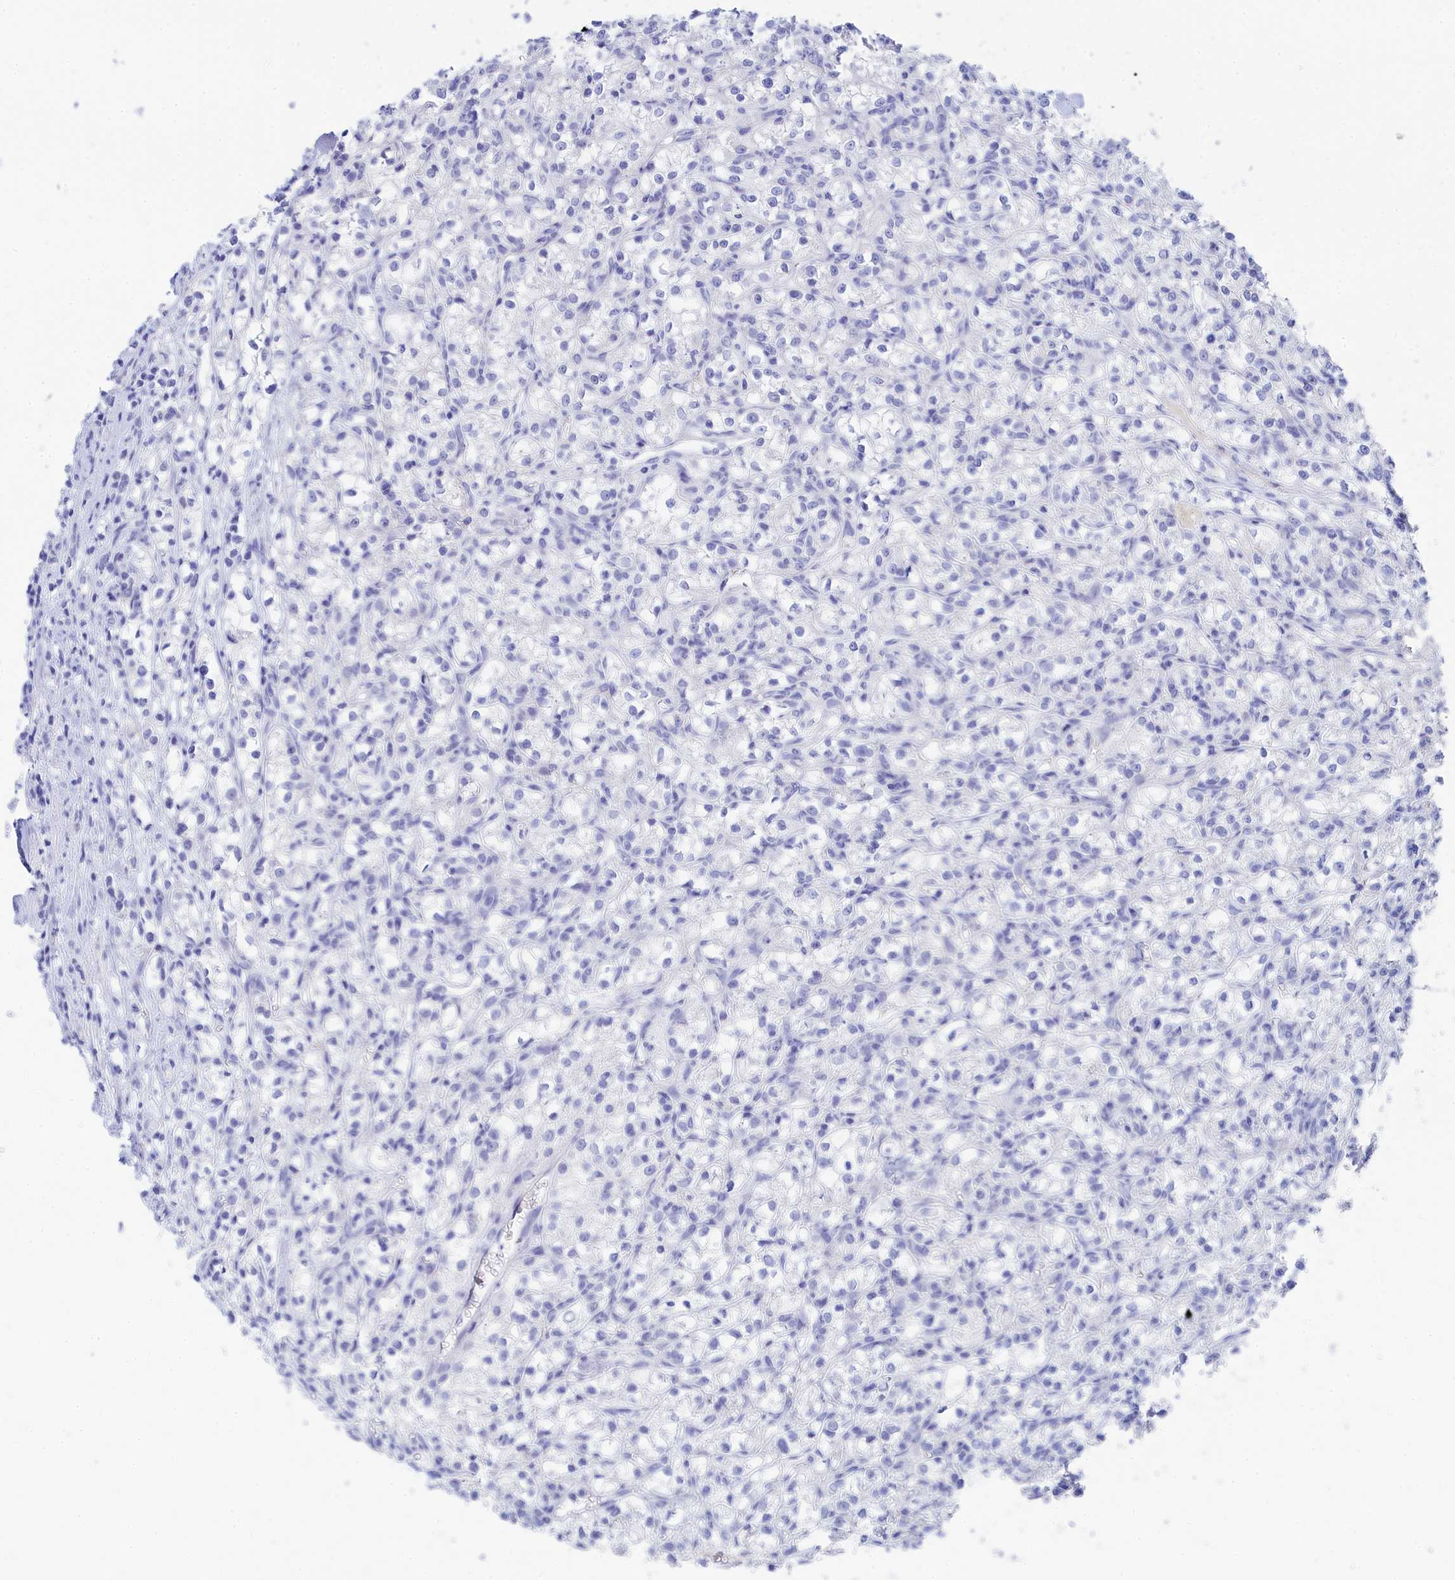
{"staining": {"intensity": "negative", "quantity": "none", "location": "none"}, "tissue": "renal cancer", "cell_type": "Tumor cells", "image_type": "cancer", "snomed": [{"axis": "morphology", "description": "Adenocarcinoma, NOS"}, {"axis": "topography", "description": "Kidney"}], "caption": "This is an immunohistochemistry (IHC) micrograph of human renal adenocarcinoma. There is no positivity in tumor cells.", "gene": "TRIM10", "patient": {"sex": "female", "age": 59}}